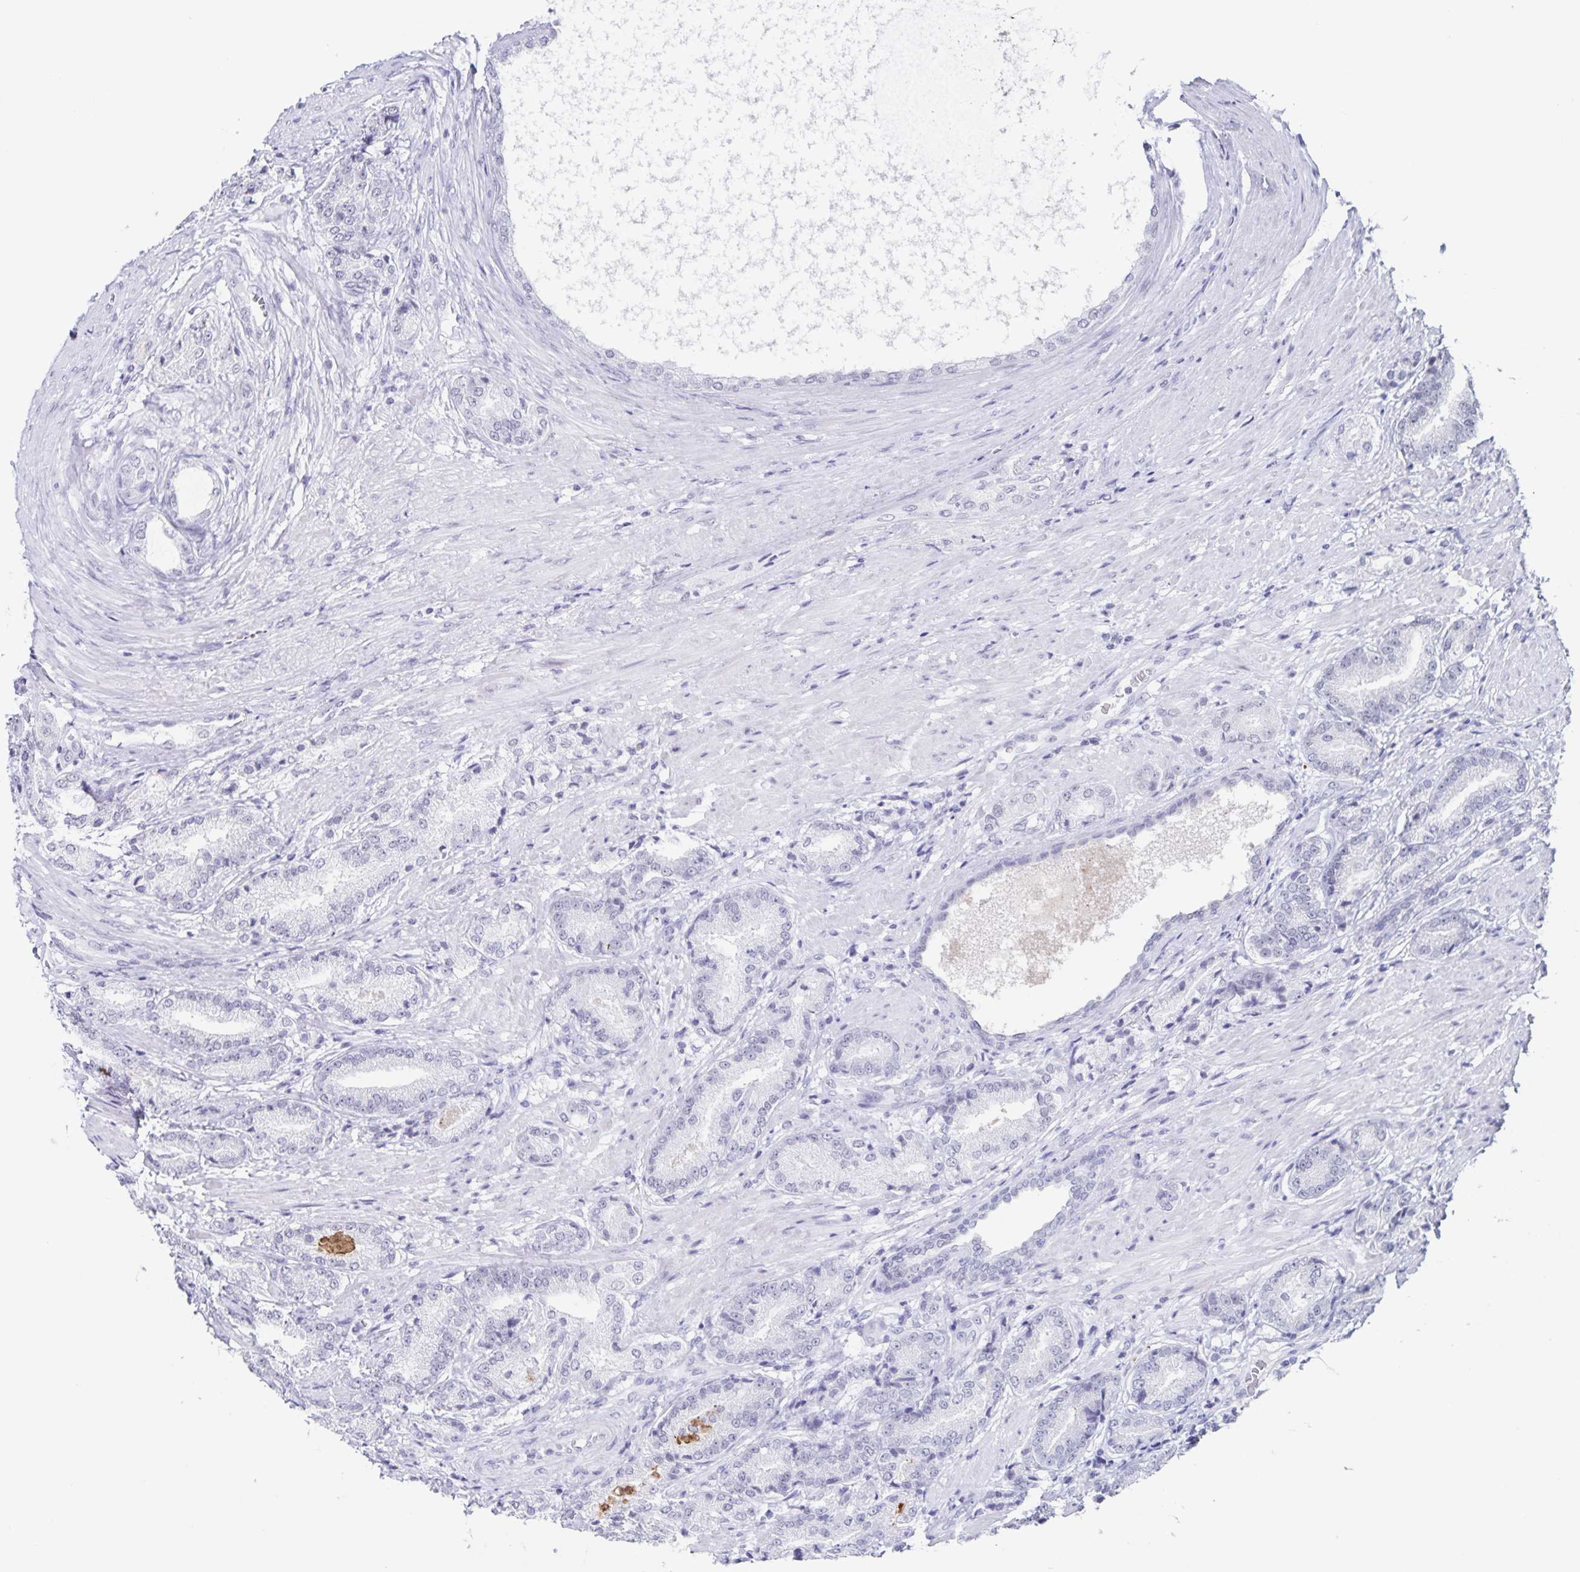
{"staining": {"intensity": "negative", "quantity": "none", "location": "none"}, "tissue": "prostate cancer", "cell_type": "Tumor cells", "image_type": "cancer", "snomed": [{"axis": "morphology", "description": "Adenocarcinoma, High grade"}, {"axis": "topography", "description": "Prostate and seminal vesicle, NOS"}], "caption": "This is an immunohistochemistry micrograph of human prostate cancer. There is no expression in tumor cells.", "gene": "LCE6A", "patient": {"sex": "male", "age": 61}}